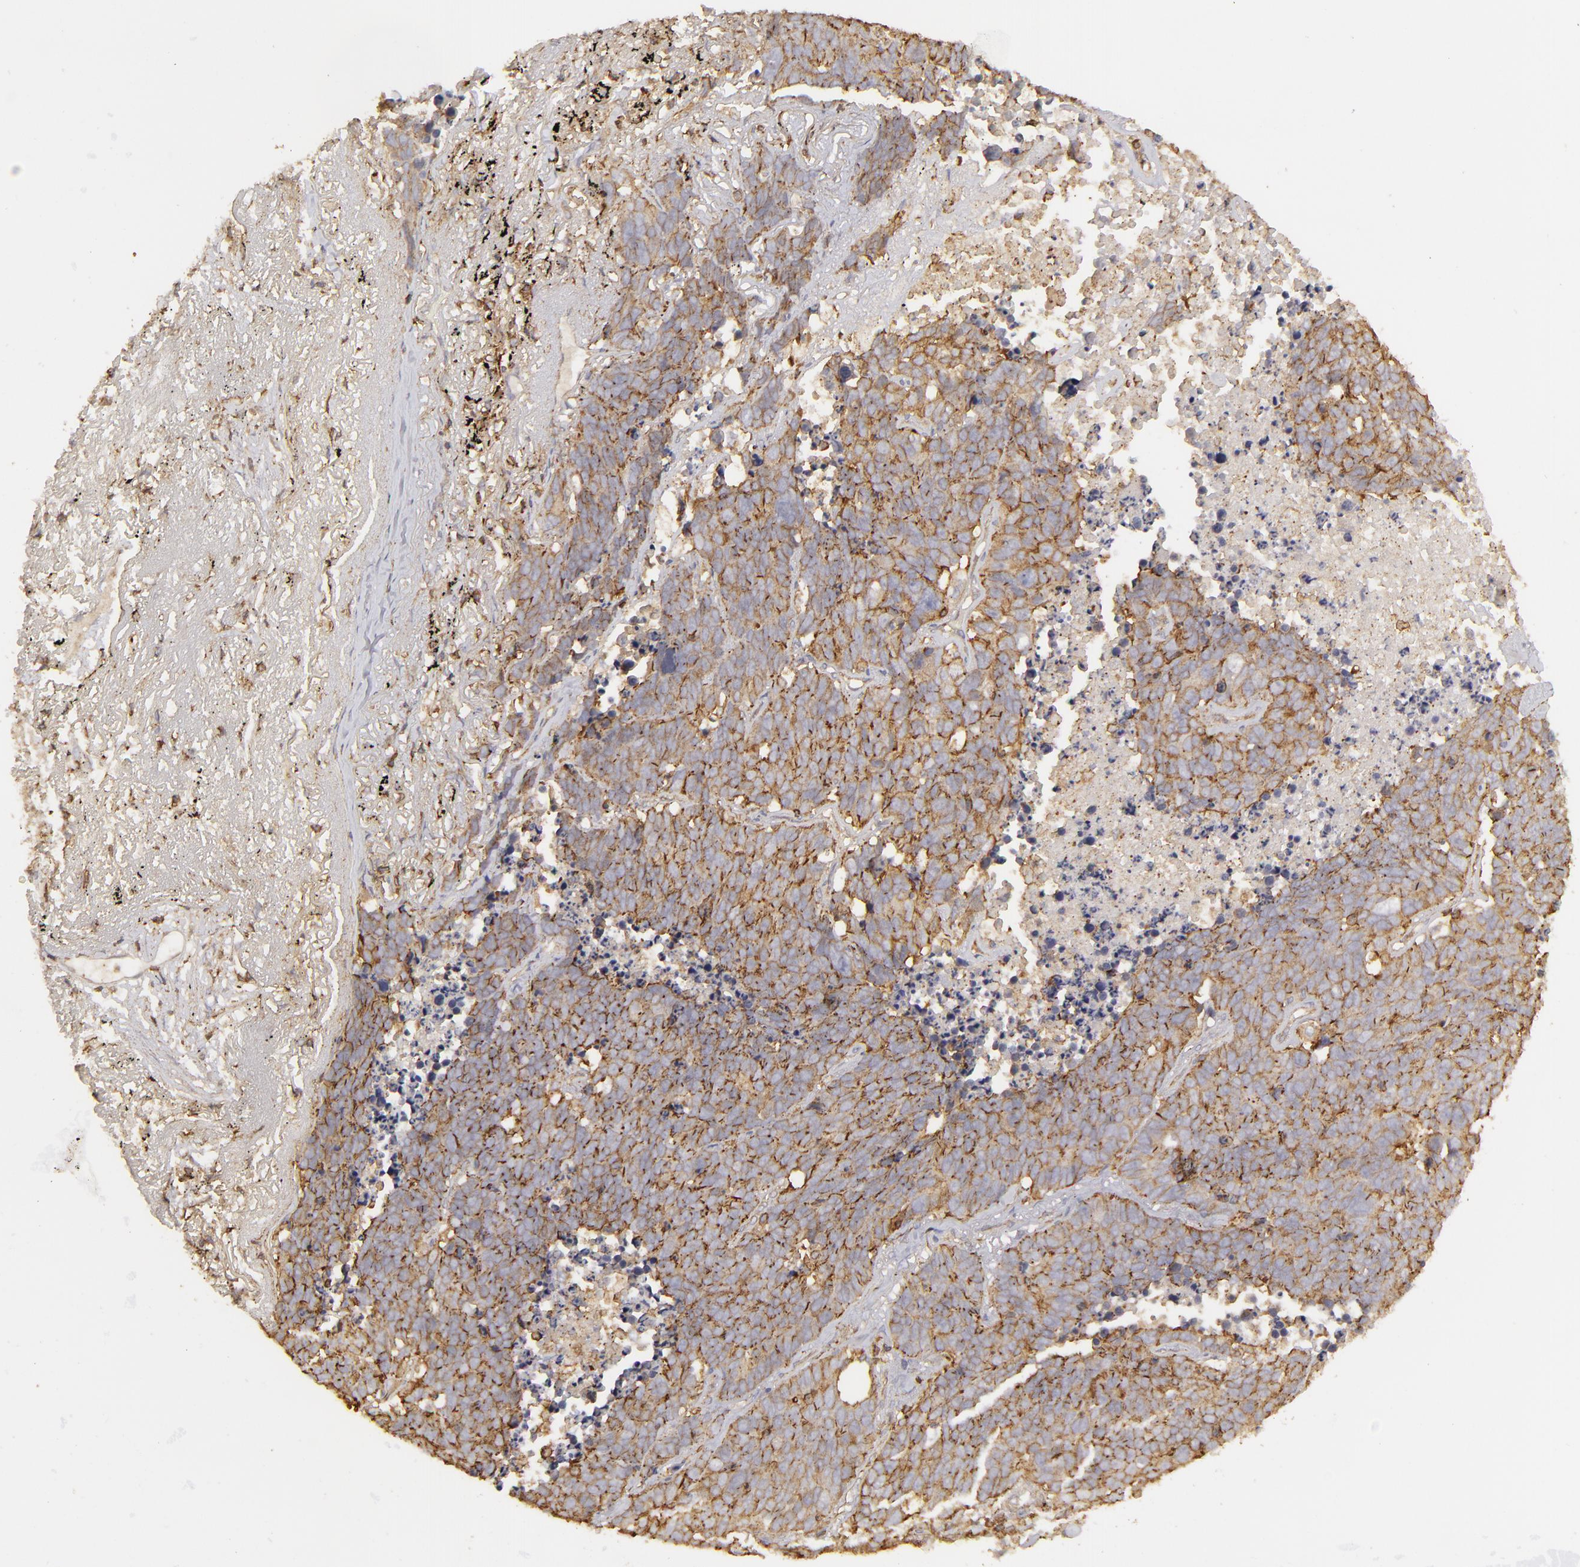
{"staining": {"intensity": "moderate", "quantity": ">75%", "location": "cytoplasmic/membranous"}, "tissue": "lung cancer", "cell_type": "Tumor cells", "image_type": "cancer", "snomed": [{"axis": "morphology", "description": "Carcinoid, malignant, NOS"}, {"axis": "topography", "description": "Lung"}], "caption": "IHC micrograph of neoplastic tissue: human carcinoid (malignant) (lung) stained using immunohistochemistry (IHC) exhibits medium levels of moderate protein expression localized specifically in the cytoplasmic/membranous of tumor cells, appearing as a cytoplasmic/membranous brown color.", "gene": "ACTB", "patient": {"sex": "male", "age": 60}}